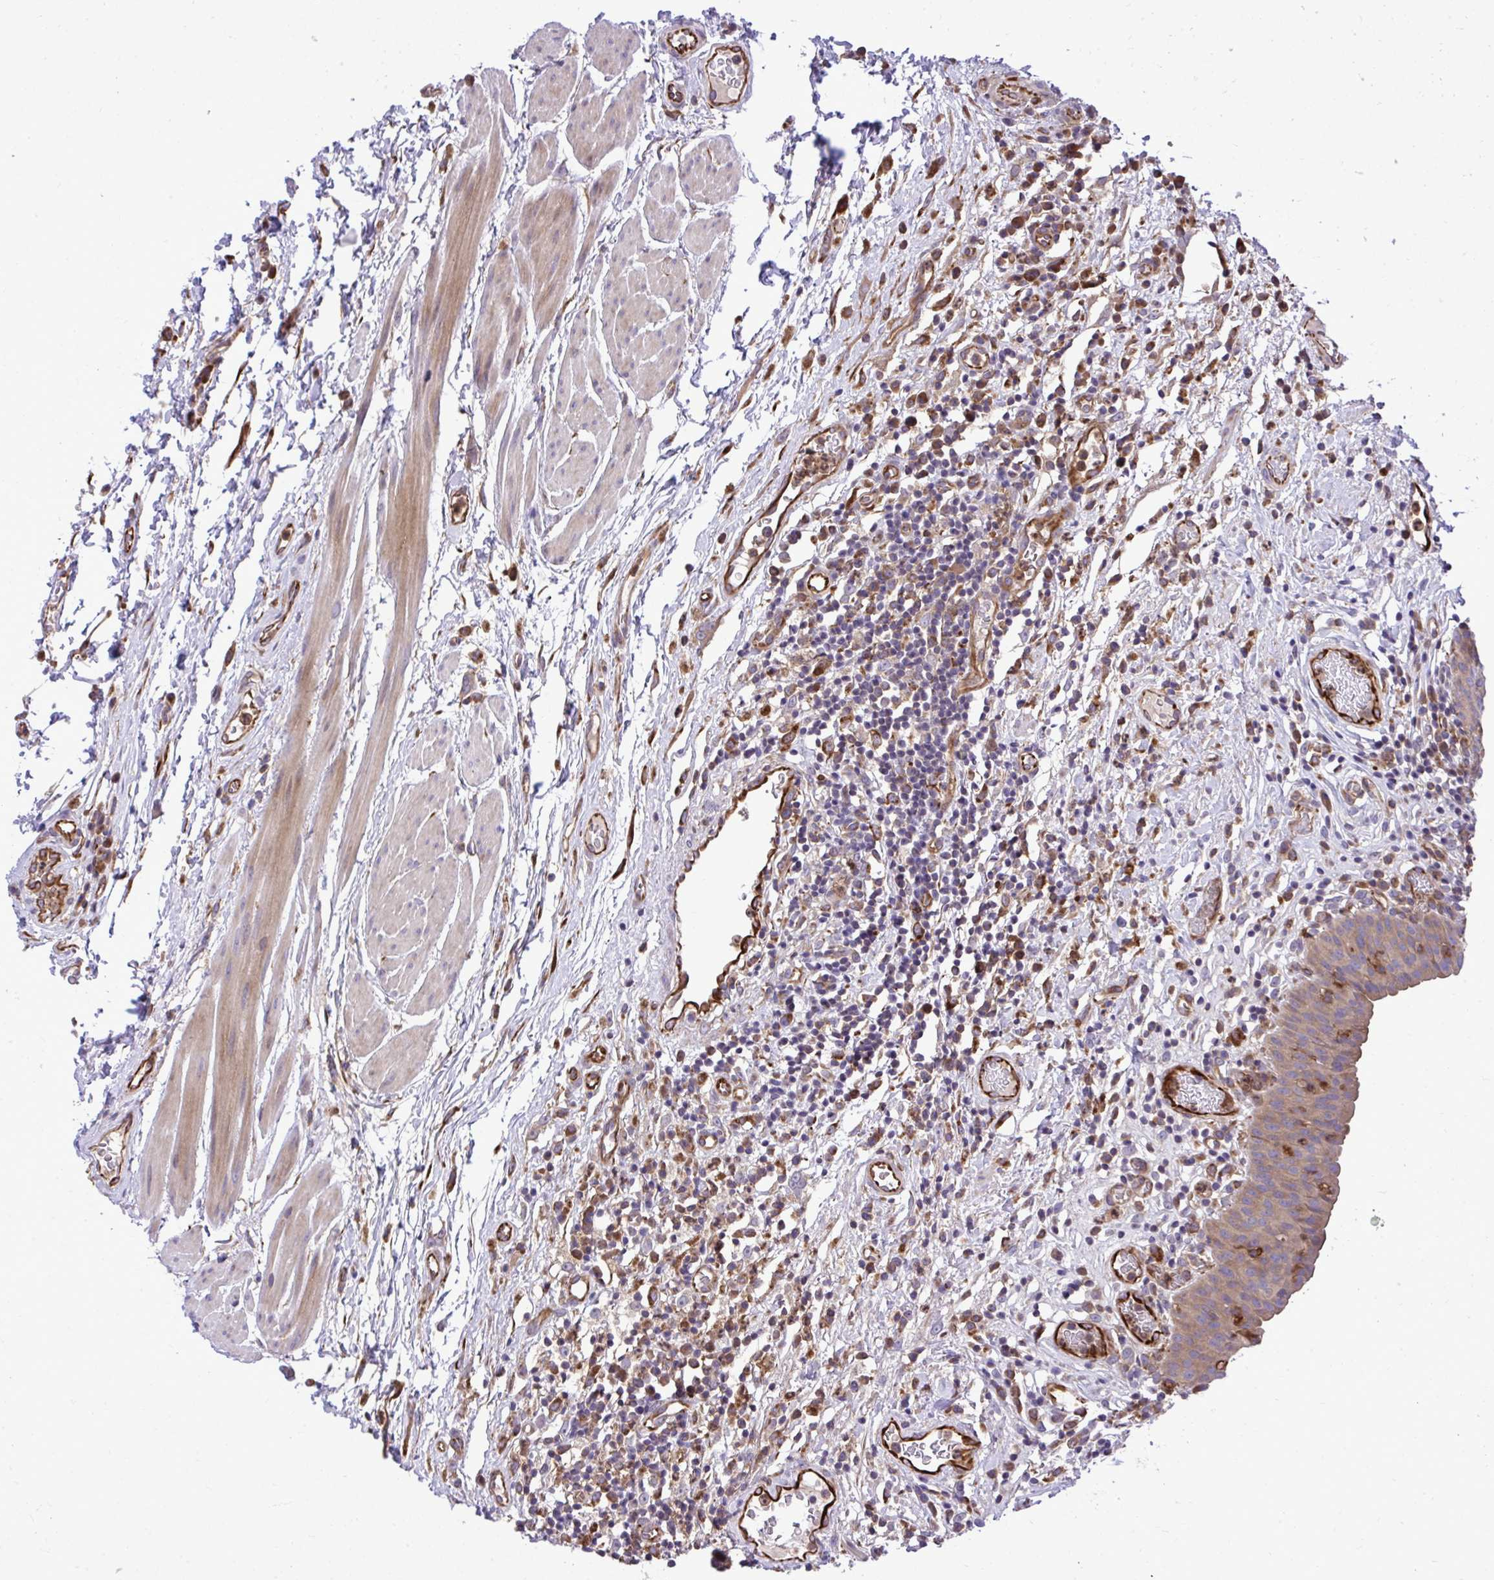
{"staining": {"intensity": "weak", "quantity": ">75%", "location": "cytoplasmic/membranous"}, "tissue": "urinary bladder", "cell_type": "Urothelial cells", "image_type": "normal", "snomed": [{"axis": "morphology", "description": "Normal tissue, NOS"}, {"axis": "morphology", "description": "Inflammation, NOS"}, {"axis": "topography", "description": "Urinary bladder"}], "caption": "High-magnification brightfield microscopy of unremarkable urinary bladder stained with DAB (brown) and counterstained with hematoxylin (blue). urothelial cells exhibit weak cytoplasmic/membranous staining is identified in approximately>75% of cells. Immunohistochemistry (ihc) stains the protein in brown and the nuclei are stained blue.", "gene": "PAIP2", "patient": {"sex": "male", "age": 57}}